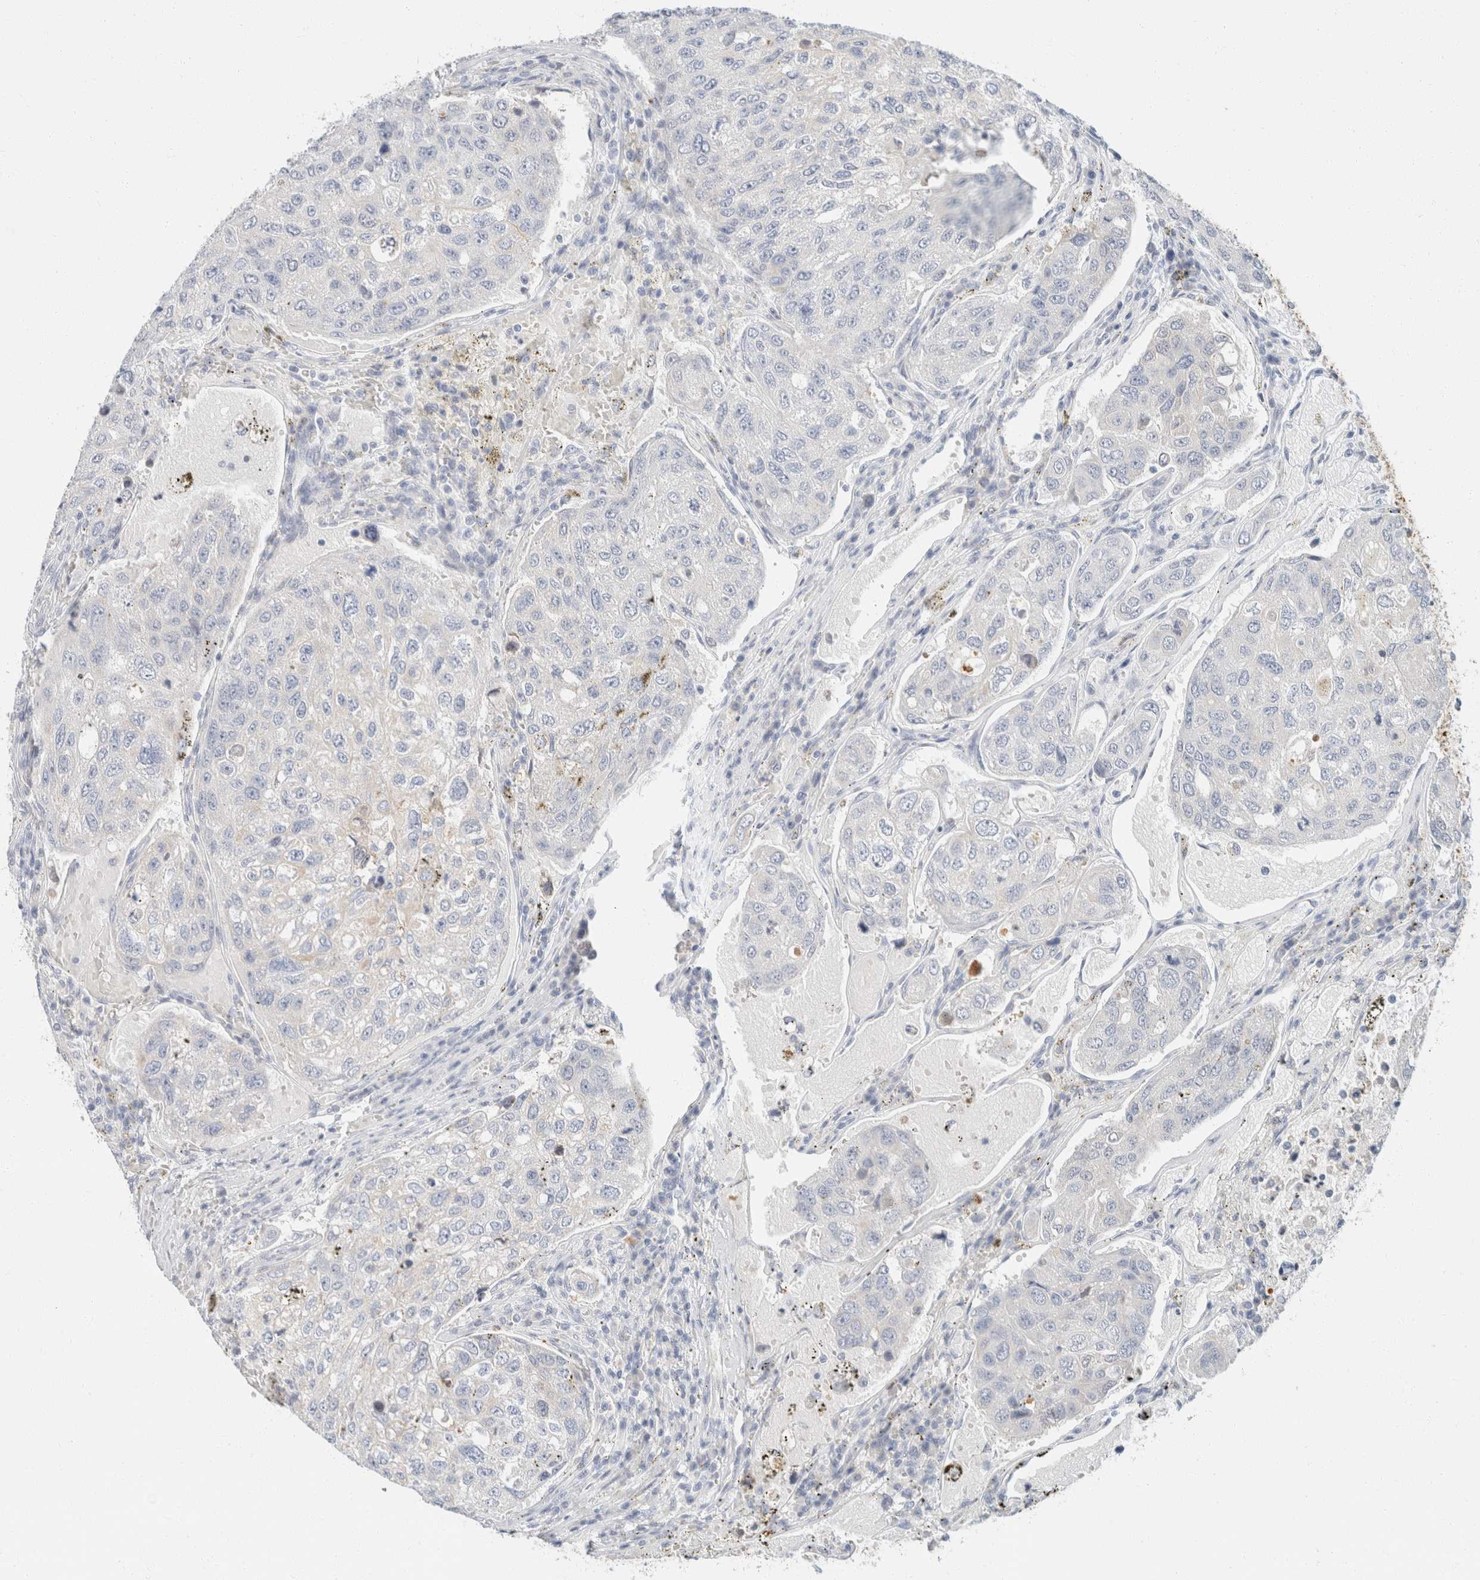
{"staining": {"intensity": "negative", "quantity": "none", "location": "none"}, "tissue": "urothelial cancer", "cell_type": "Tumor cells", "image_type": "cancer", "snomed": [{"axis": "morphology", "description": "Urothelial carcinoma, High grade"}, {"axis": "topography", "description": "Lymph node"}, {"axis": "topography", "description": "Urinary bladder"}], "caption": "Immunohistochemistry (IHC) of urothelial cancer reveals no positivity in tumor cells.", "gene": "KRT20", "patient": {"sex": "male", "age": 51}}